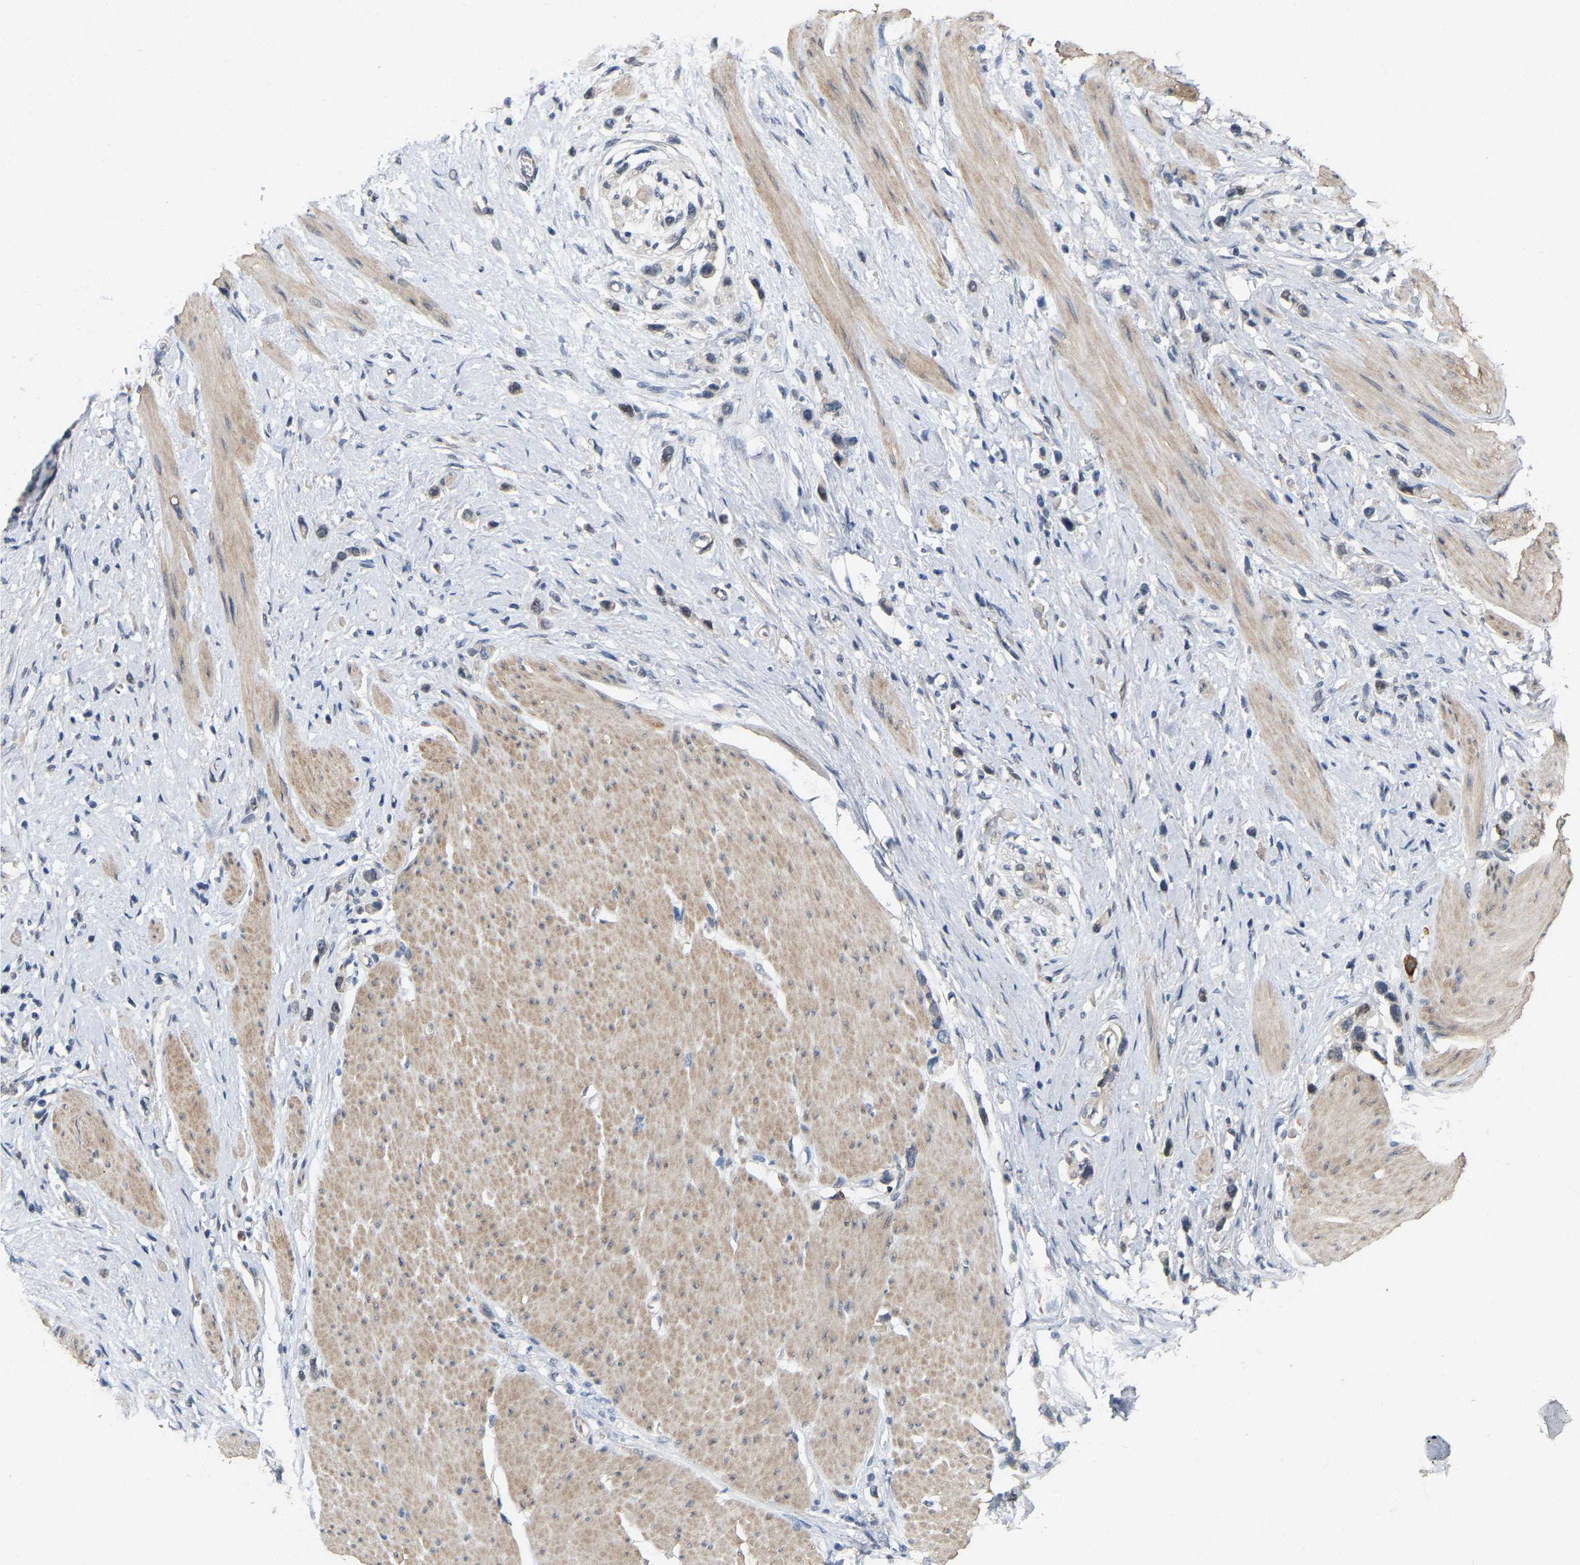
{"staining": {"intensity": "weak", "quantity": "<25%", "location": "cytoplasmic/membranous"}, "tissue": "stomach cancer", "cell_type": "Tumor cells", "image_type": "cancer", "snomed": [{"axis": "morphology", "description": "Adenocarcinoma, NOS"}, {"axis": "topography", "description": "Stomach"}], "caption": "IHC histopathology image of stomach cancer stained for a protein (brown), which demonstrates no positivity in tumor cells.", "gene": "RUVBL1", "patient": {"sex": "female", "age": 65}}